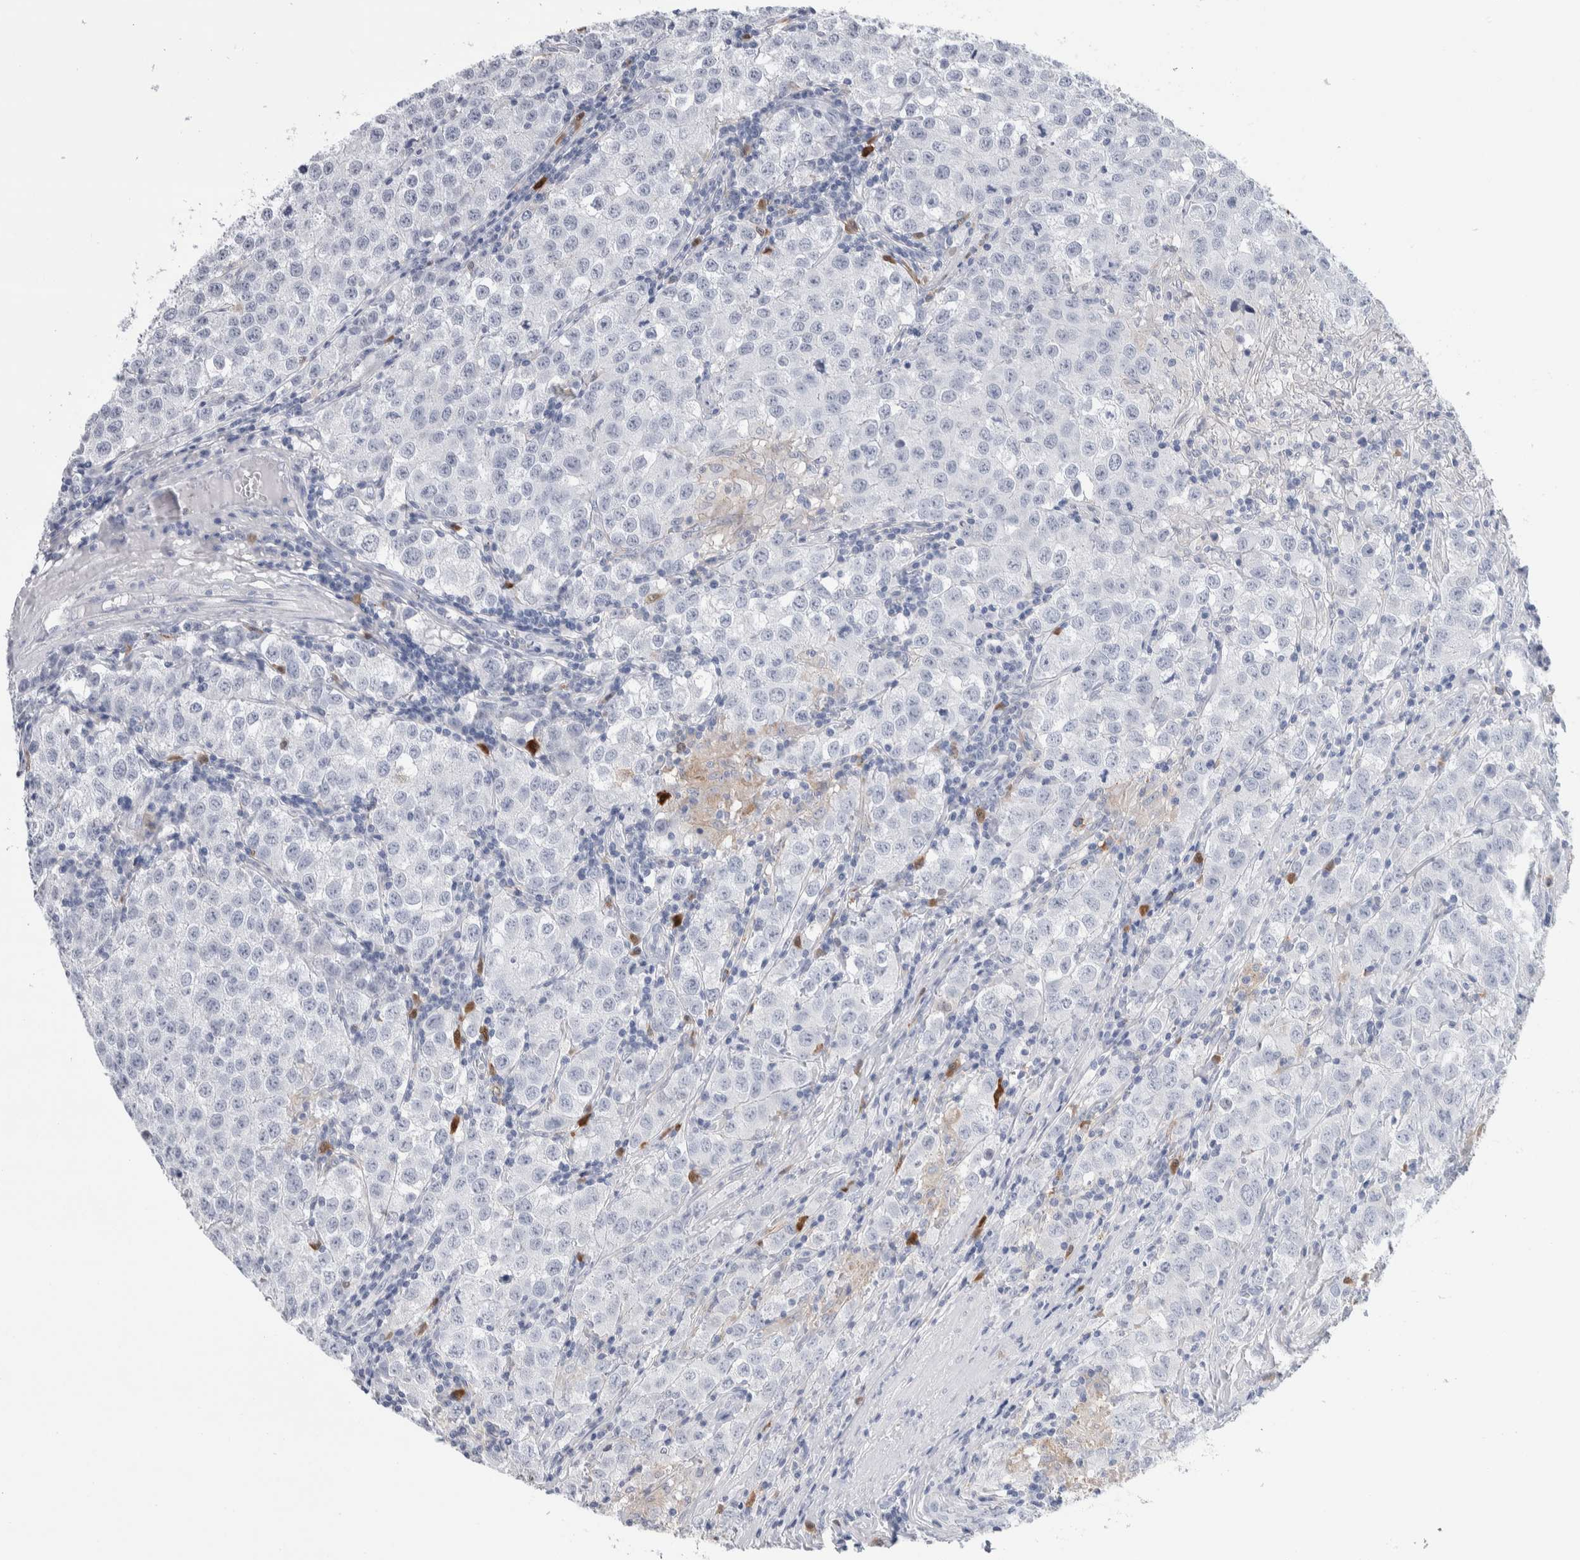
{"staining": {"intensity": "negative", "quantity": "none", "location": "none"}, "tissue": "testis cancer", "cell_type": "Tumor cells", "image_type": "cancer", "snomed": [{"axis": "morphology", "description": "Seminoma, NOS"}, {"axis": "morphology", "description": "Carcinoma, Embryonal, NOS"}, {"axis": "topography", "description": "Testis"}], "caption": "DAB immunohistochemical staining of human embryonal carcinoma (testis) shows no significant positivity in tumor cells. The staining is performed using DAB brown chromogen with nuclei counter-stained in using hematoxylin.", "gene": "LURAP1L", "patient": {"sex": "male", "age": 43}}